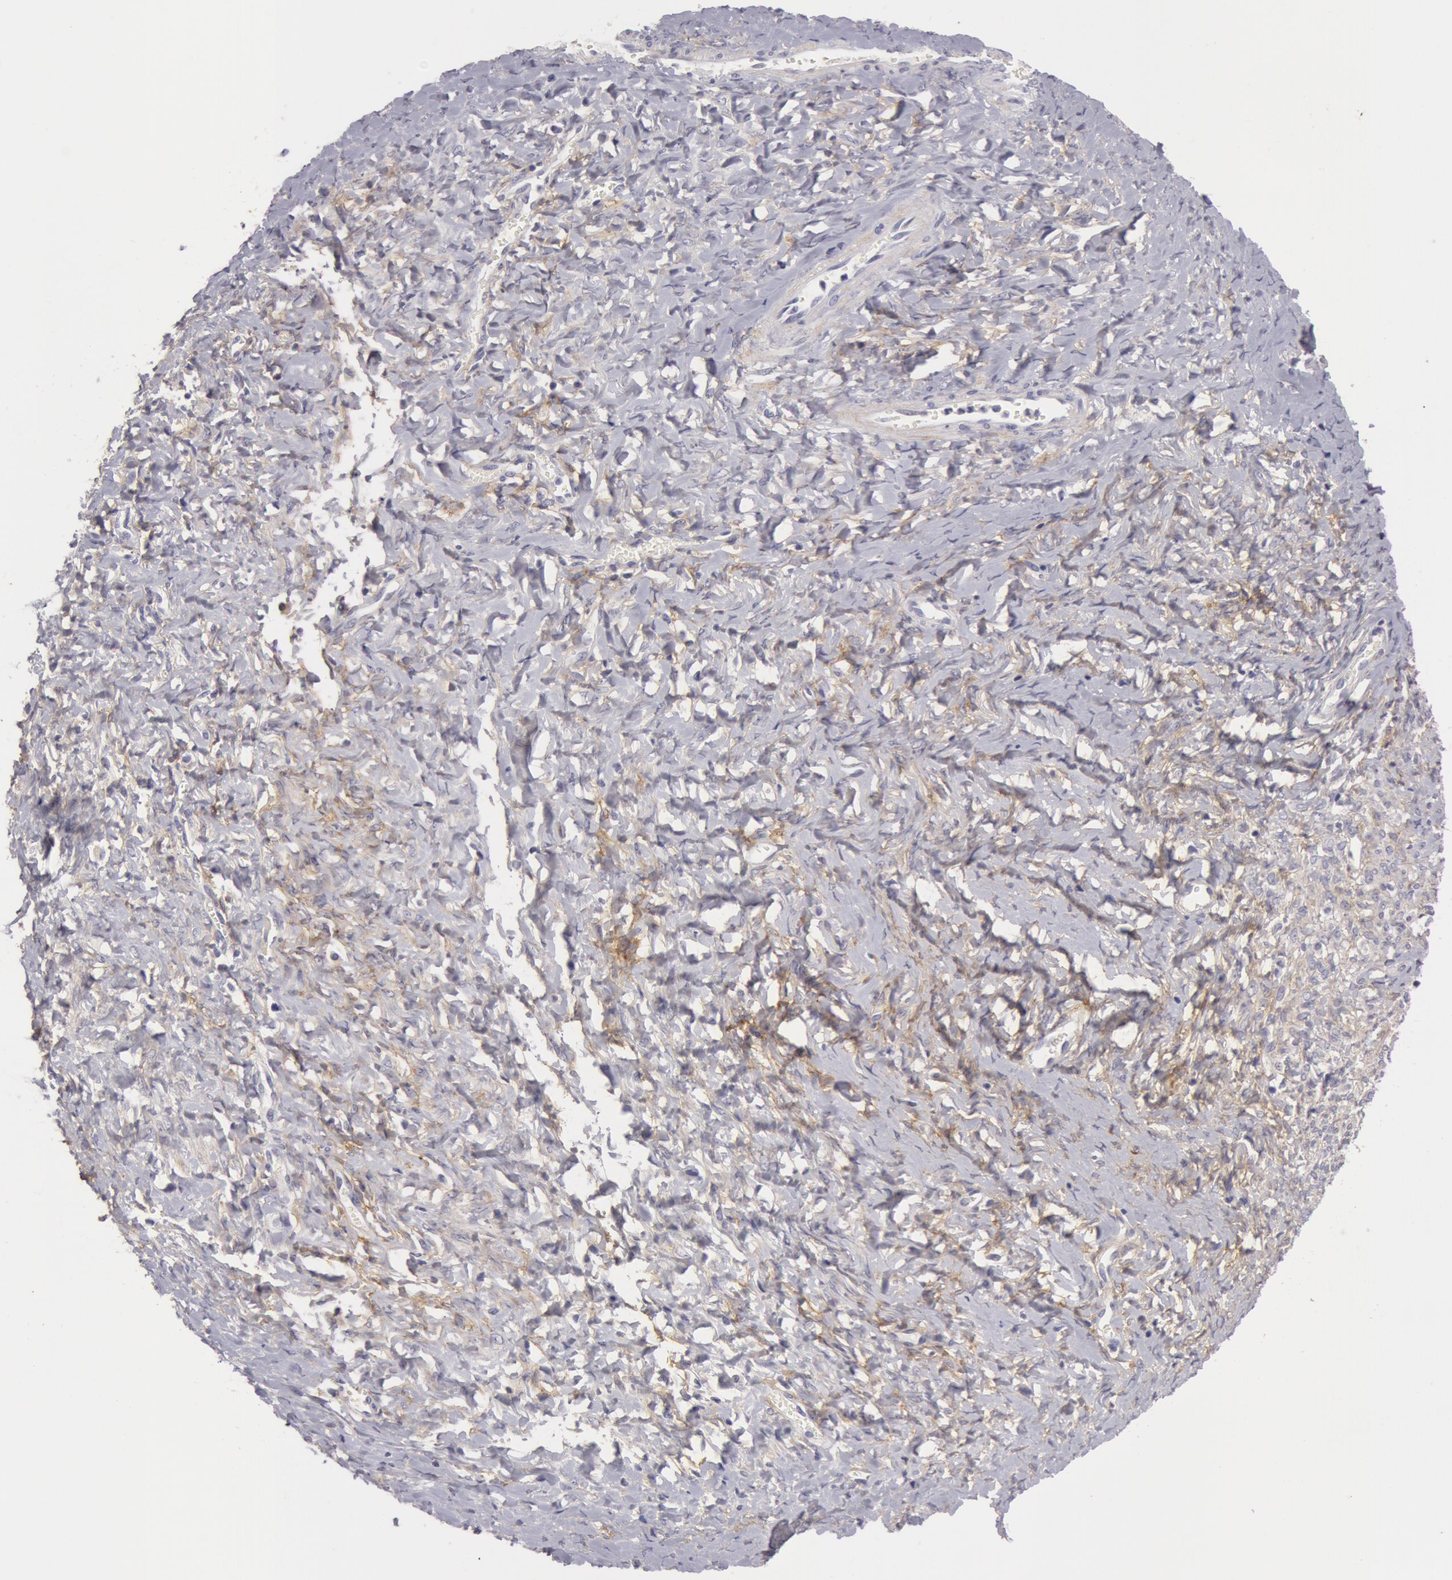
{"staining": {"intensity": "weak", "quantity": "25%-75%", "location": "cytoplasmic/membranous"}, "tissue": "smooth muscle", "cell_type": "Smooth muscle cells", "image_type": "normal", "snomed": [{"axis": "morphology", "description": "Normal tissue, NOS"}, {"axis": "topography", "description": "Uterus"}], "caption": "This histopathology image shows IHC staining of benign smooth muscle, with low weak cytoplasmic/membranous expression in about 25%-75% of smooth muscle cells.", "gene": "NLGN4X", "patient": {"sex": "female", "age": 56}}